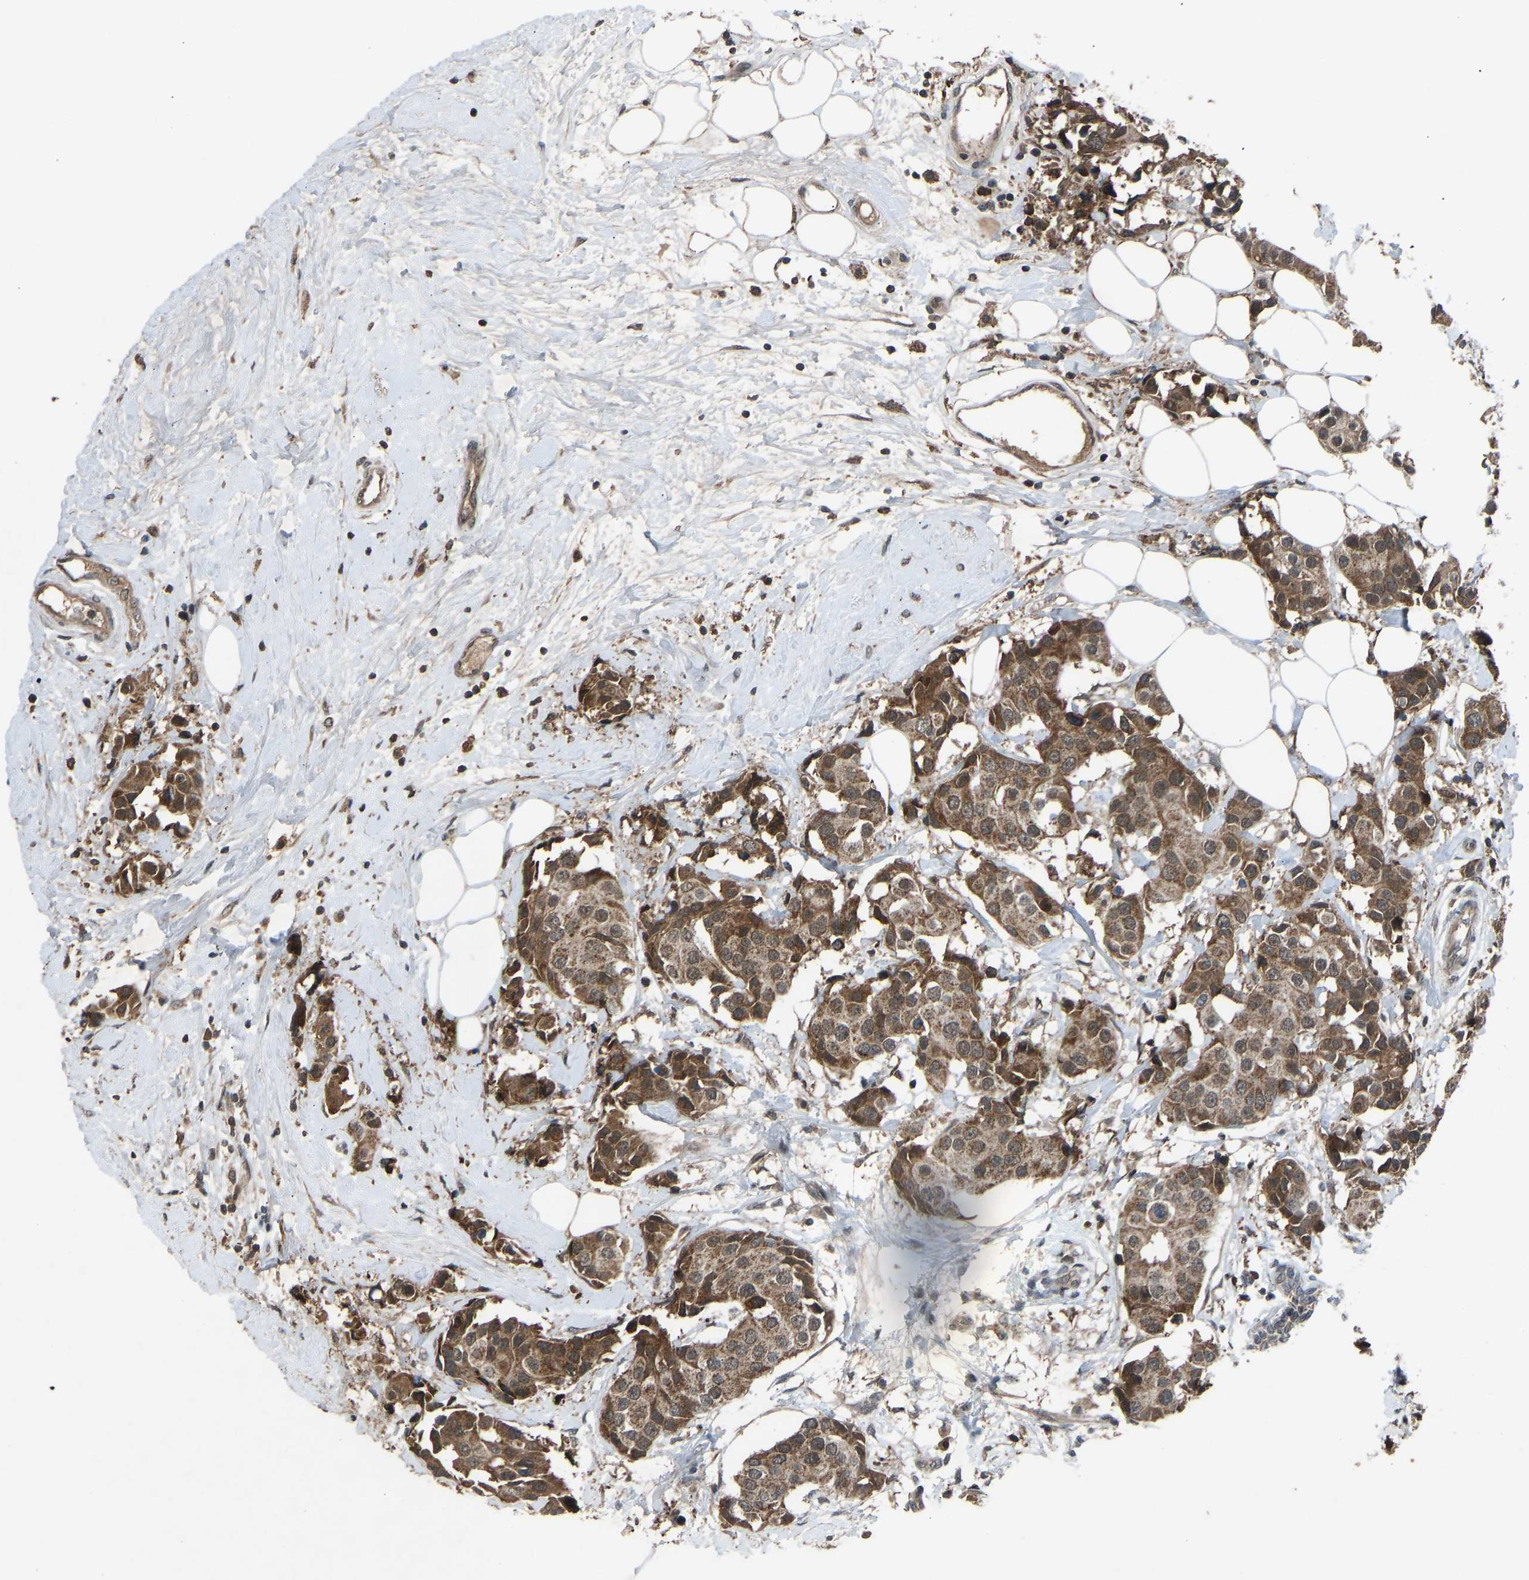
{"staining": {"intensity": "moderate", "quantity": ">75%", "location": "cytoplasmic/membranous"}, "tissue": "breast cancer", "cell_type": "Tumor cells", "image_type": "cancer", "snomed": [{"axis": "morphology", "description": "Normal tissue, NOS"}, {"axis": "morphology", "description": "Duct carcinoma"}, {"axis": "topography", "description": "Breast"}], "caption": "Immunohistochemical staining of breast cancer (infiltrating ductal carcinoma) reveals medium levels of moderate cytoplasmic/membranous protein positivity in approximately >75% of tumor cells.", "gene": "SLC43A1", "patient": {"sex": "female", "age": 39}}